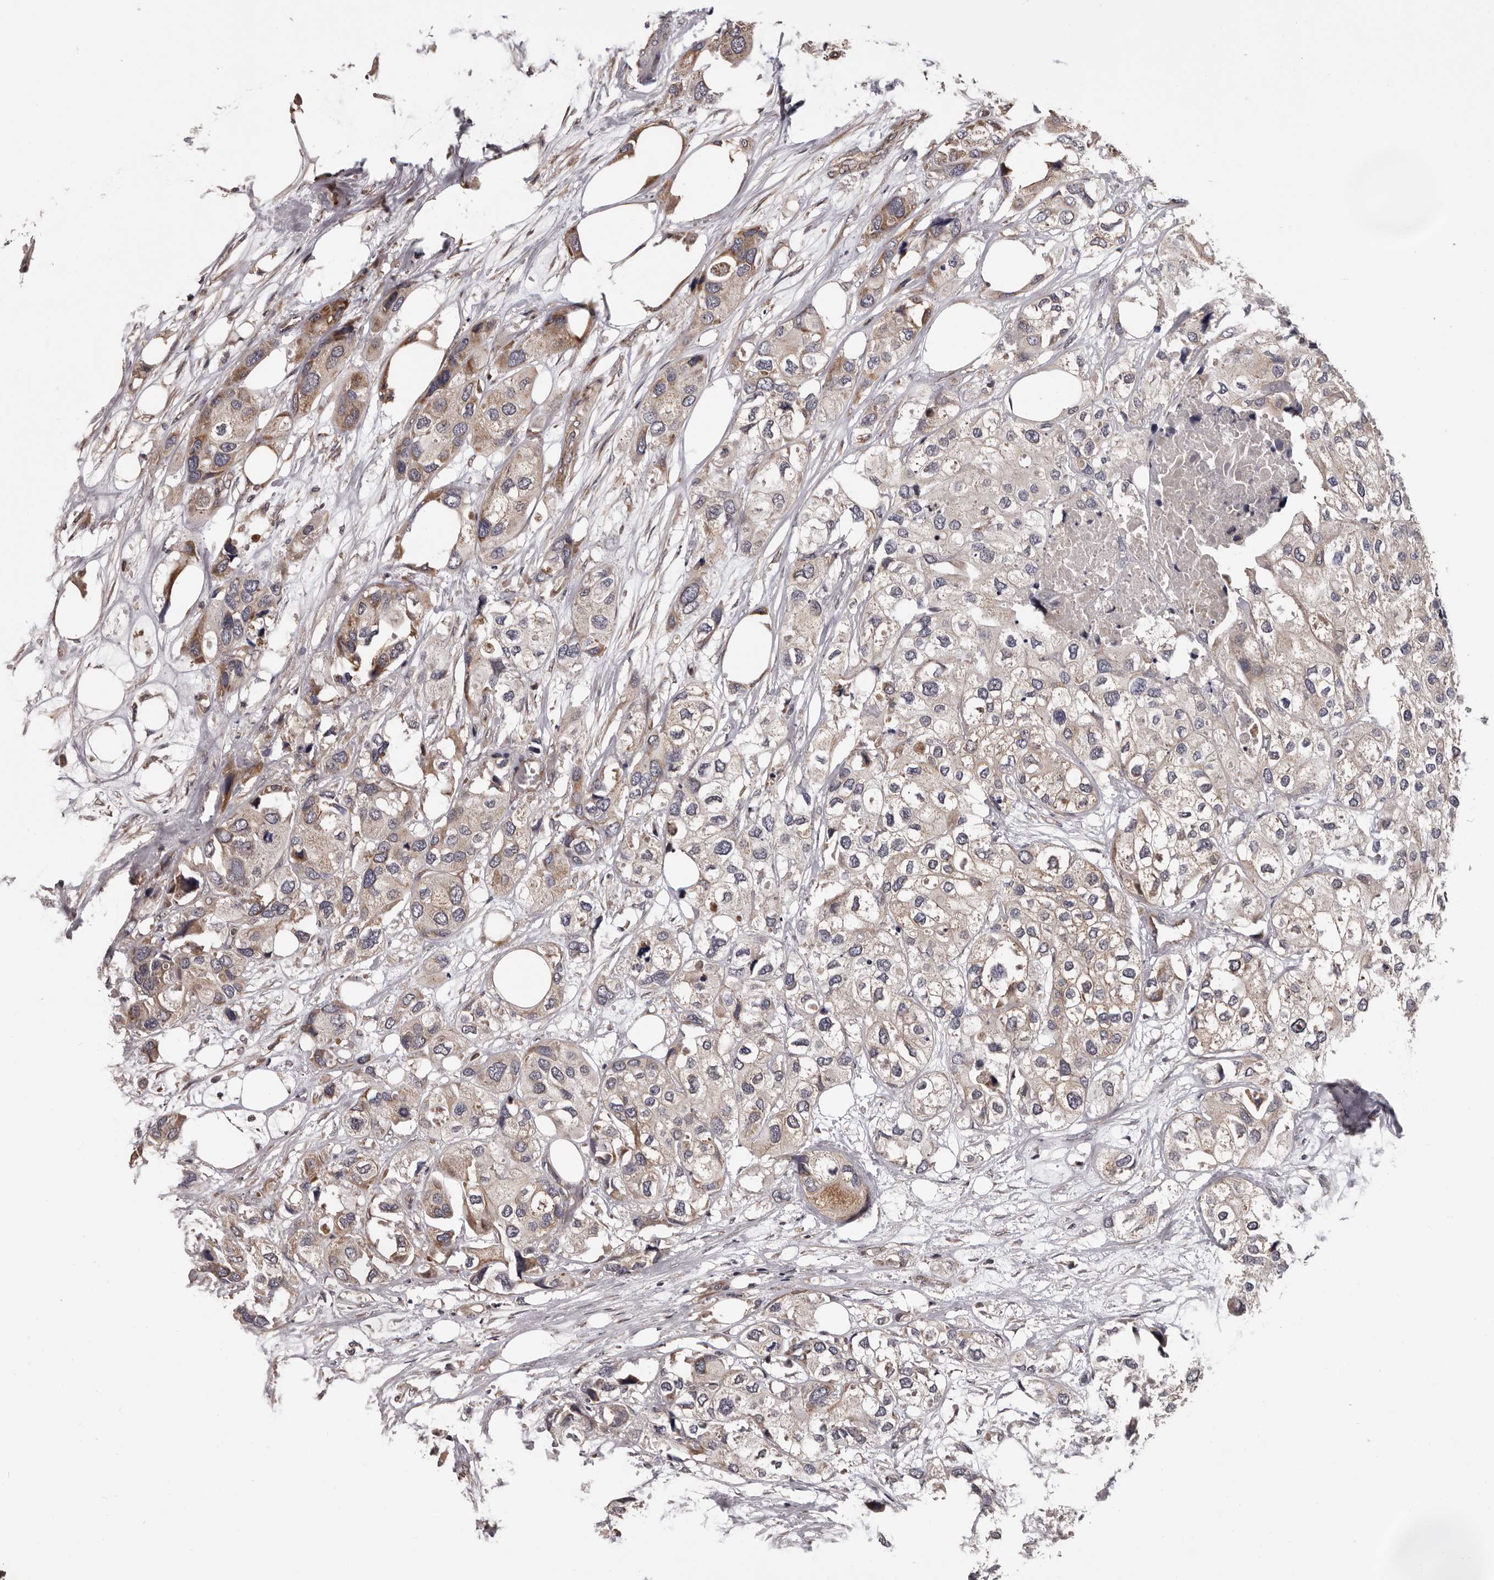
{"staining": {"intensity": "moderate", "quantity": "<25%", "location": "cytoplasmic/membranous"}, "tissue": "urothelial cancer", "cell_type": "Tumor cells", "image_type": "cancer", "snomed": [{"axis": "morphology", "description": "Urothelial carcinoma, High grade"}, {"axis": "topography", "description": "Urinary bladder"}], "caption": "The immunohistochemical stain highlights moderate cytoplasmic/membranous staining in tumor cells of high-grade urothelial carcinoma tissue.", "gene": "VPS37A", "patient": {"sex": "male", "age": 64}}